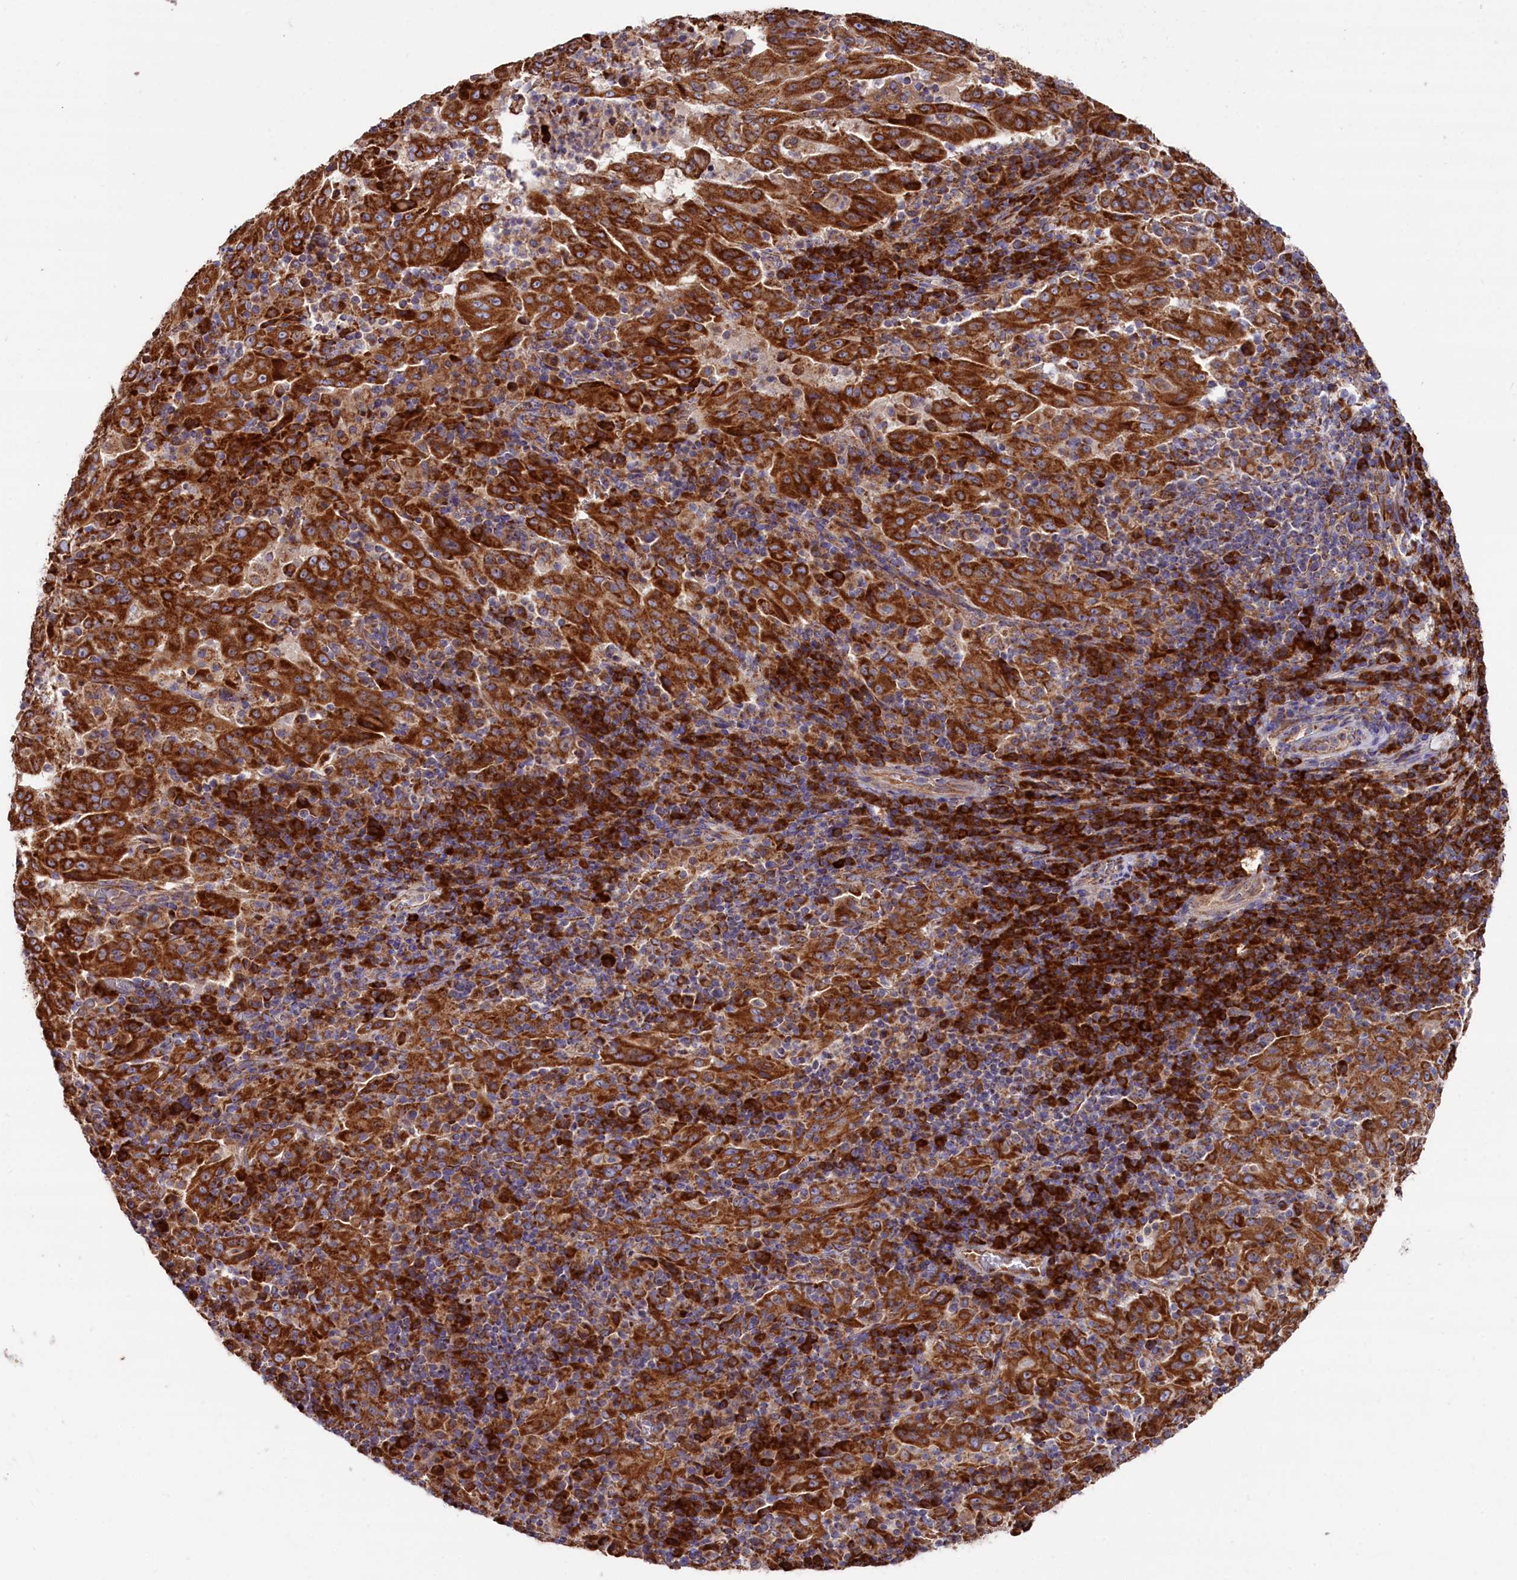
{"staining": {"intensity": "strong", "quantity": ">75%", "location": "cytoplasmic/membranous"}, "tissue": "pancreatic cancer", "cell_type": "Tumor cells", "image_type": "cancer", "snomed": [{"axis": "morphology", "description": "Adenocarcinoma, NOS"}, {"axis": "topography", "description": "Pancreas"}], "caption": "Immunohistochemical staining of pancreatic cancer displays high levels of strong cytoplasmic/membranous positivity in approximately >75% of tumor cells.", "gene": "ZSWIM1", "patient": {"sex": "male", "age": 63}}